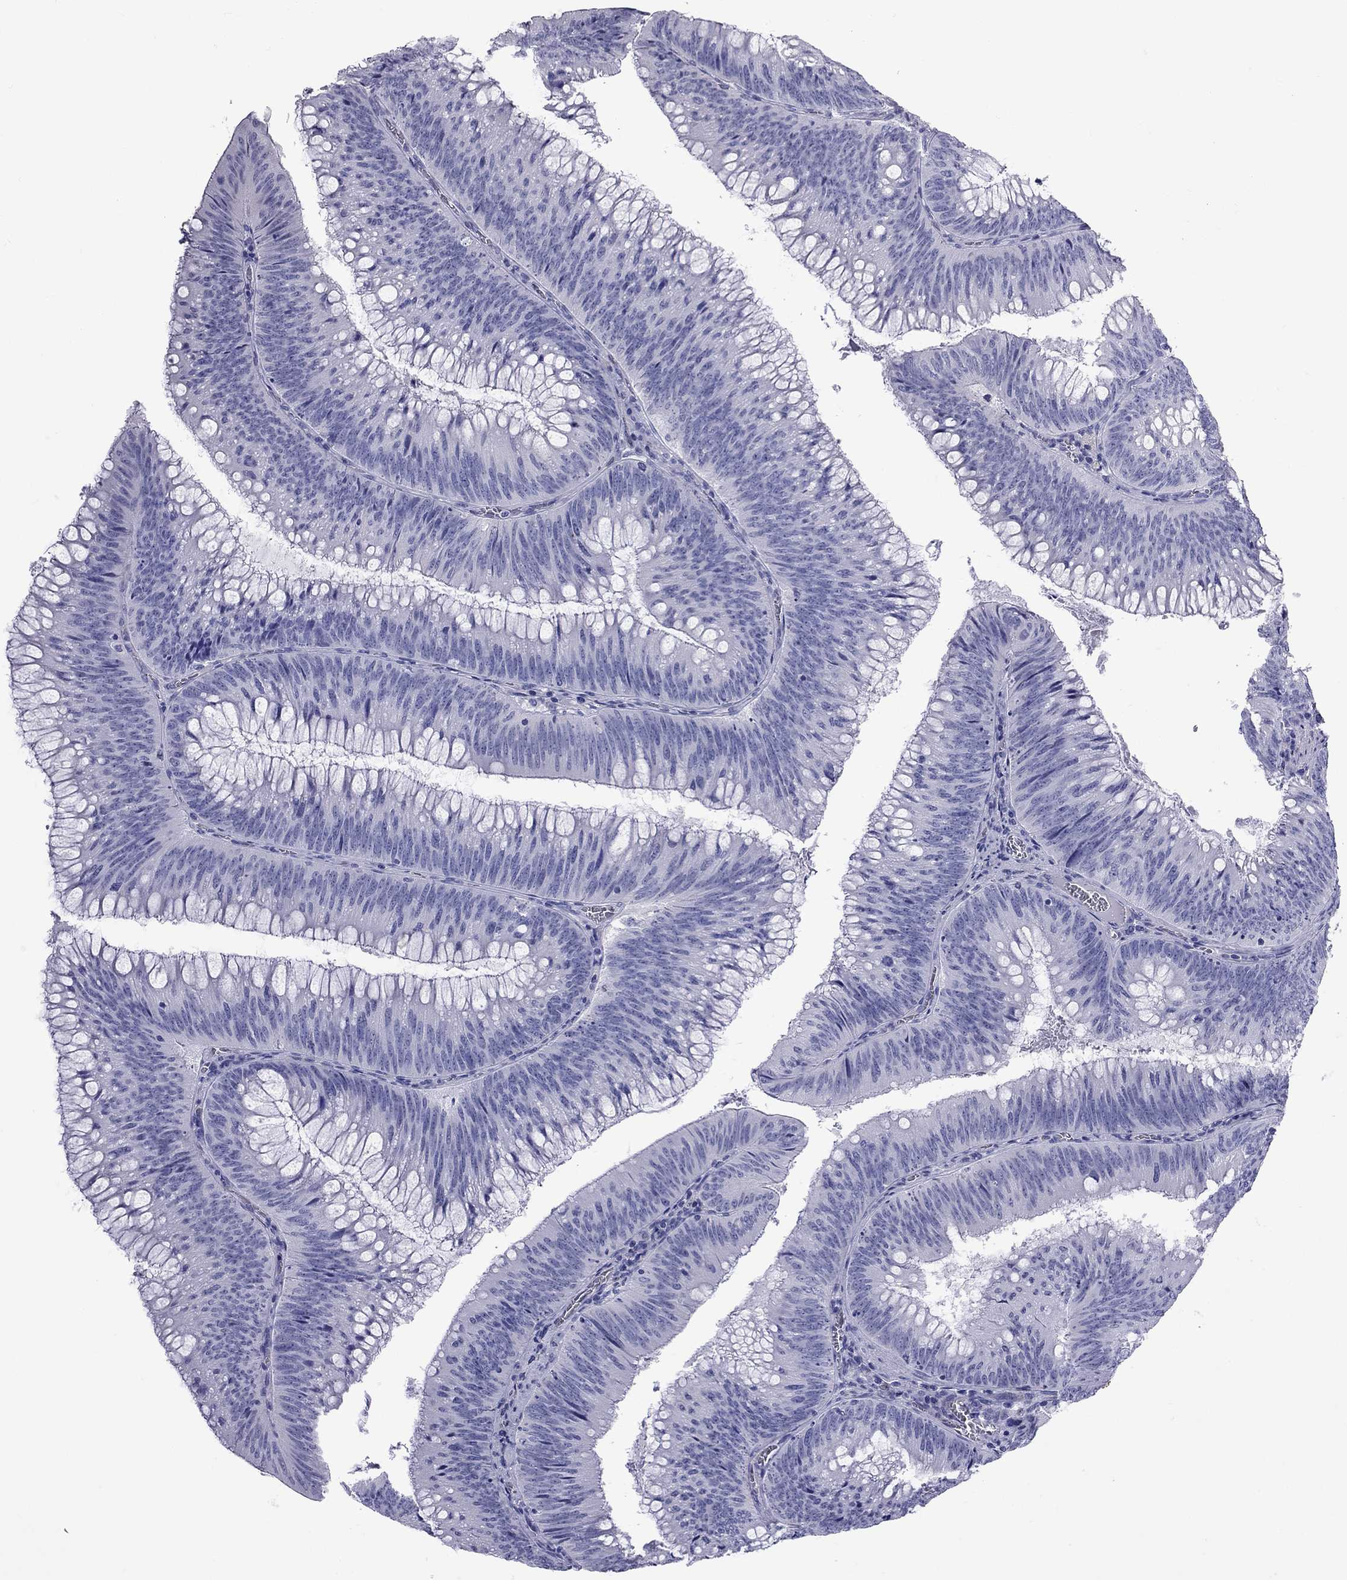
{"staining": {"intensity": "negative", "quantity": "none", "location": "none"}, "tissue": "colorectal cancer", "cell_type": "Tumor cells", "image_type": "cancer", "snomed": [{"axis": "morphology", "description": "Adenocarcinoma, NOS"}, {"axis": "topography", "description": "Rectum"}], "caption": "Immunohistochemistry (IHC) micrograph of human colorectal cancer stained for a protein (brown), which reveals no staining in tumor cells. Nuclei are stained in blue.", "gene": "FSCN3", "patient": {"sex": "female", "age": 72}}